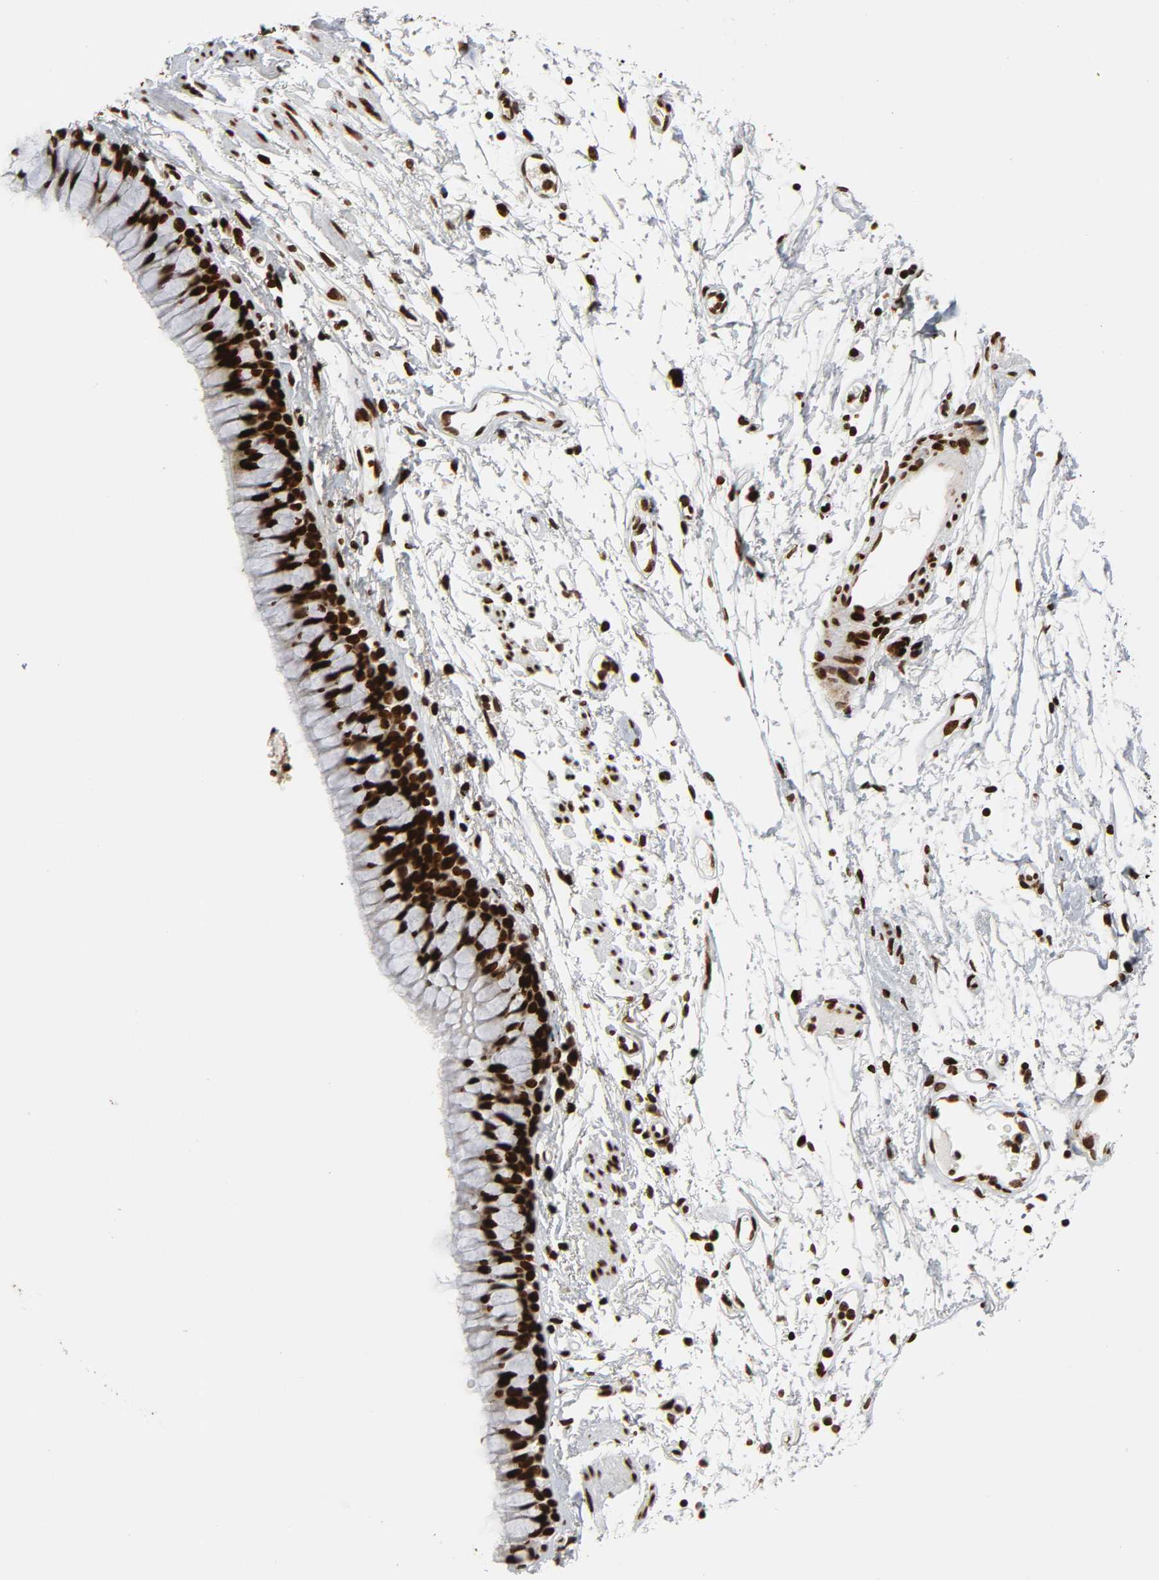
{"staining": {"intensity": "strong", "quantity": ">75%", "location": "nuclear"}, "tissue": "bronchus", "cell_type": "Respiratory epithelial cells", "image_type": "normal", "snomed": [{"axis": "morphology", "description": "Normal tissue, NOS"}, {"axis": "topography", "description": "Bronchus"}], "caption": "Brown immunohistochemical staining in normal bronchus reveals strong nuclear staining in approximately >75% of respiratory epithelial cells.", "gene": "RXRA", "patient": {"sex": "female", "age": 73}}